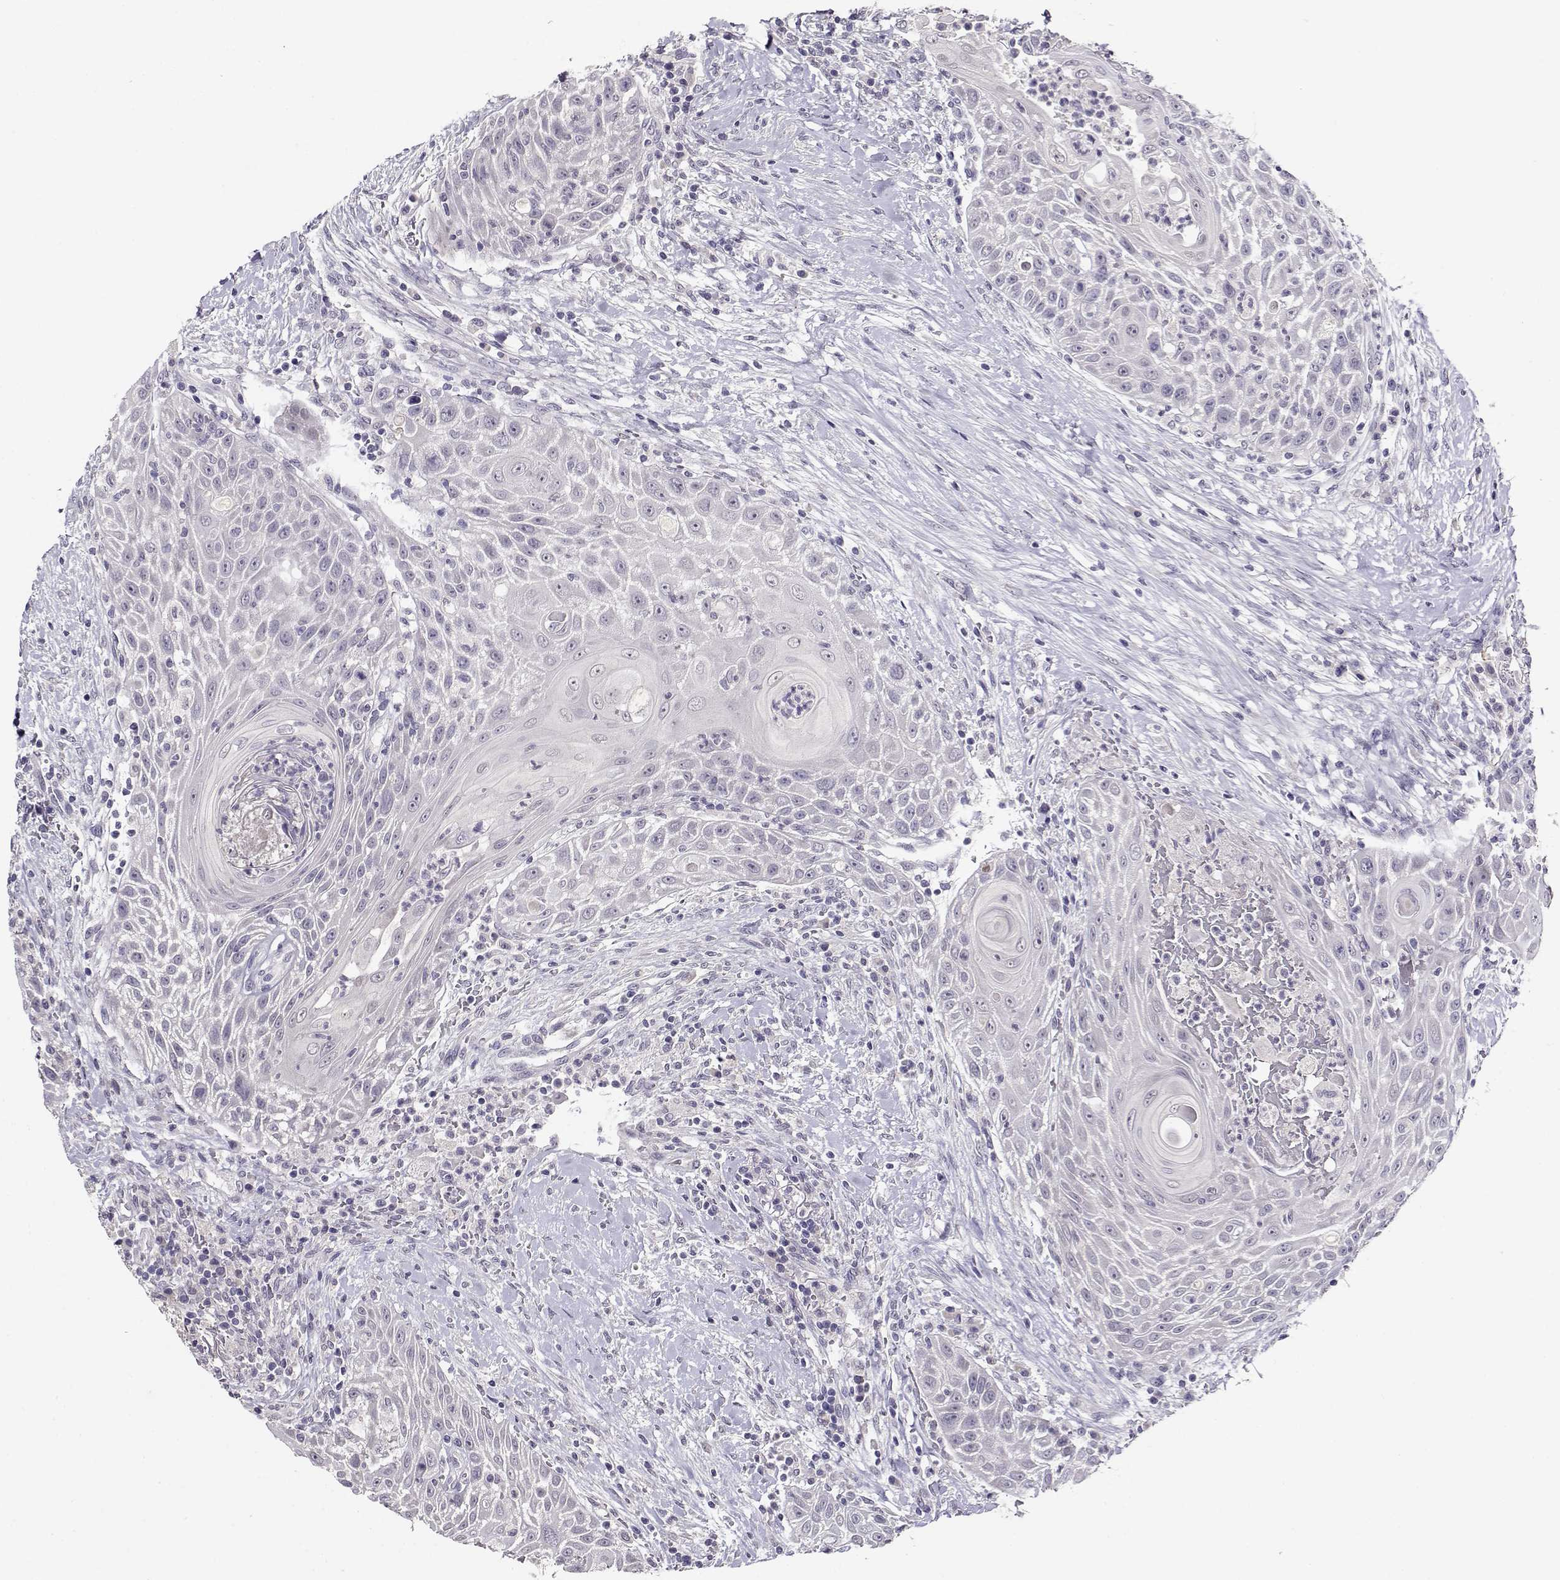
{"staining": {"intensity": "negative", "quantity": "none", "location": "none"}, "tissue": "head and neck cancer", "cell_type": "Tumor cells", "image_type": "cancer", "snomed": [{"axis": "morphology", "description": "Squamous cell carcinoma, NOS"}, {"axis": "topography", "description": "Head-Neck"}], "caption": "Protein analysis of head and neck cancer (squamous cell carcinoma) displays no significant expression in tumor cells.", "gene": "RHOXF2", "patient": {"sex": "male", "age": 69}}